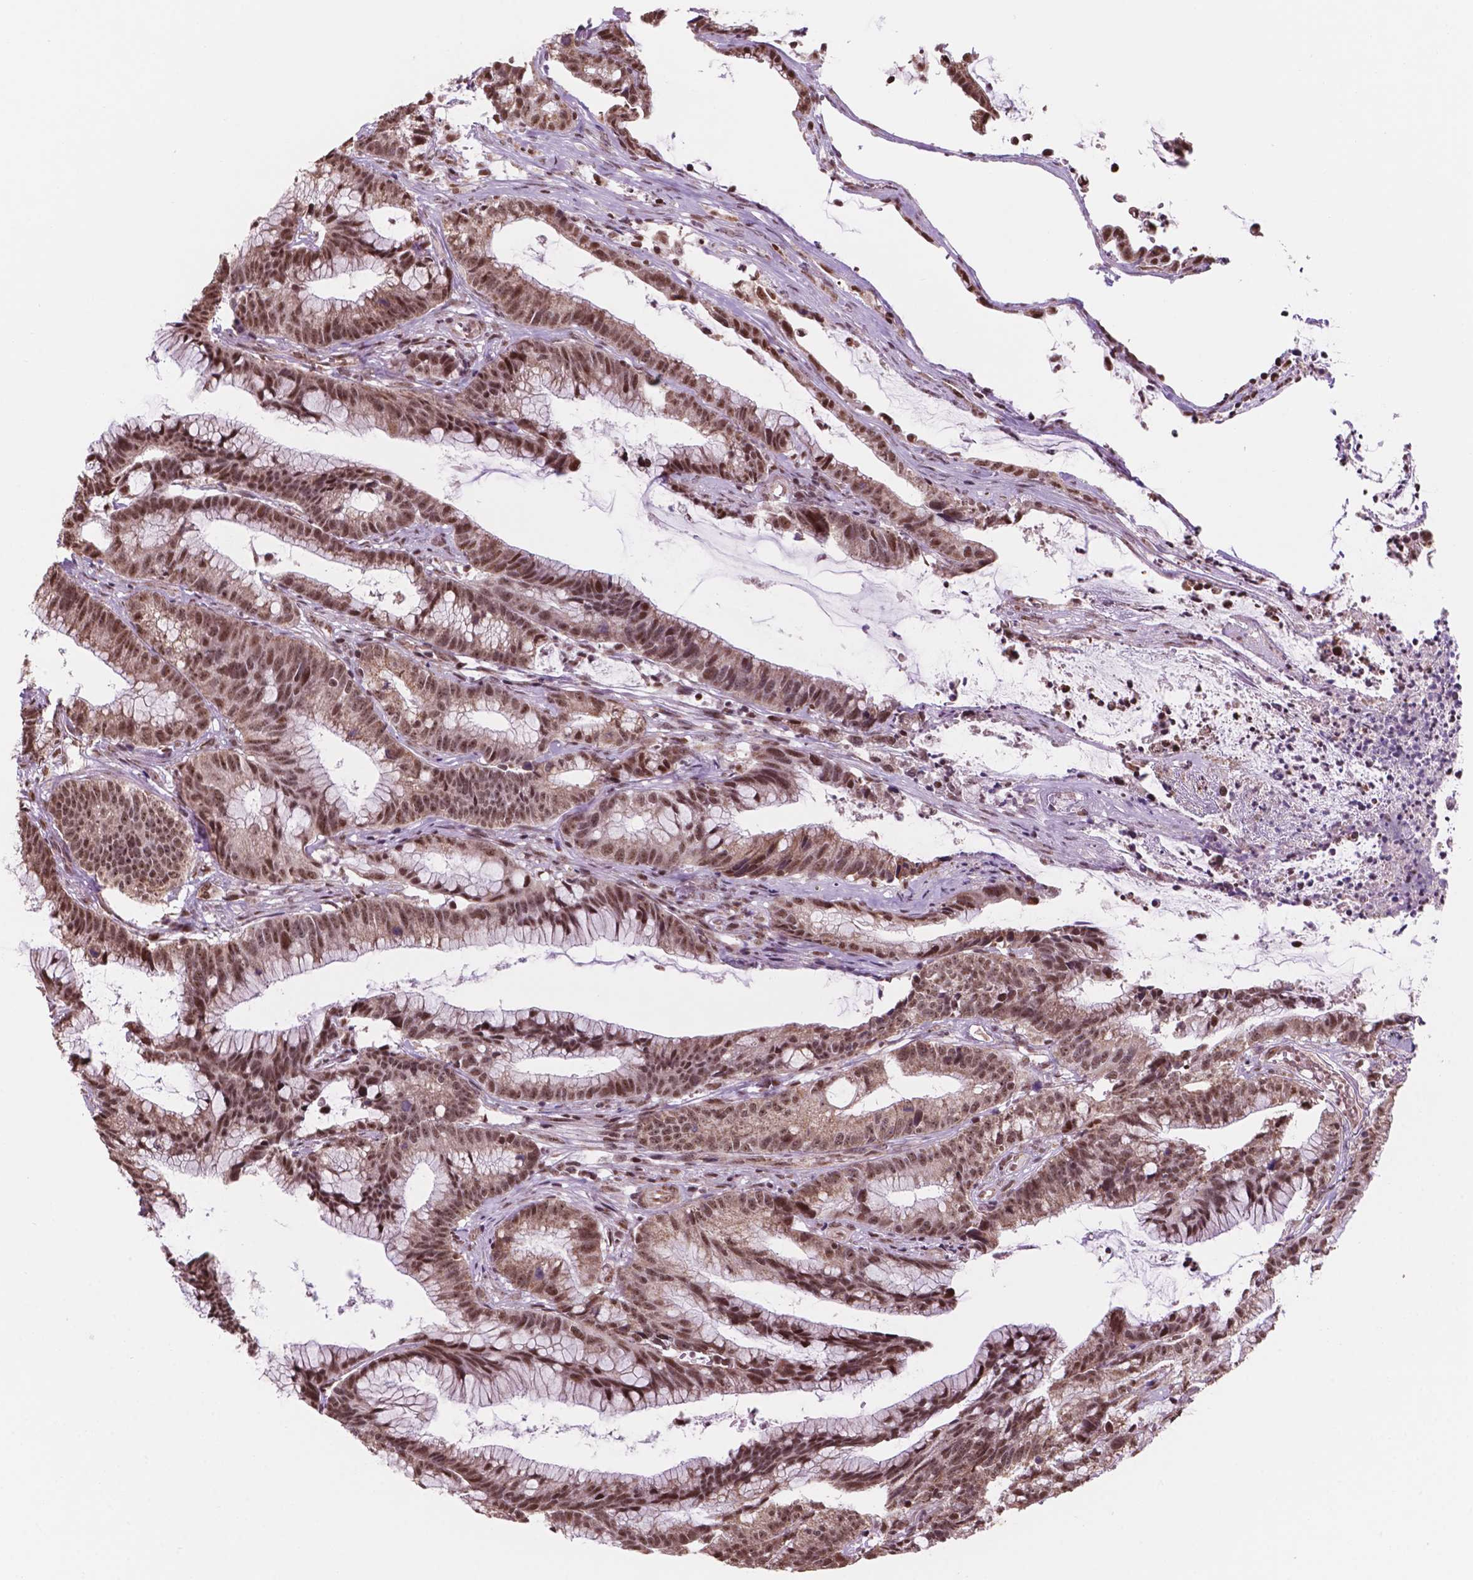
{"staining": {"intensity": "strong", "quantity": ">75%", "location": "cytoplasmic/membranous,nuclear"}, "tissue": "colorectal cancer", "cell_type": "Tumor cells", "image_type": "cancer", "snomed": [{"axis": "morphology", "description": "Adenocarcinoma, NOS"}, {"axis": "topography", "description": "Colon"}], "caption": "High-power microscopy captured an IHC histopathology image of adenocarcinoma (colorectal), revealing strong cytoplasmic/membranous and nuclear positivity in approximately >75% of tumor cells.", "gene": "NDUFA10", "patient": {"sex": "female", "age": 78}}